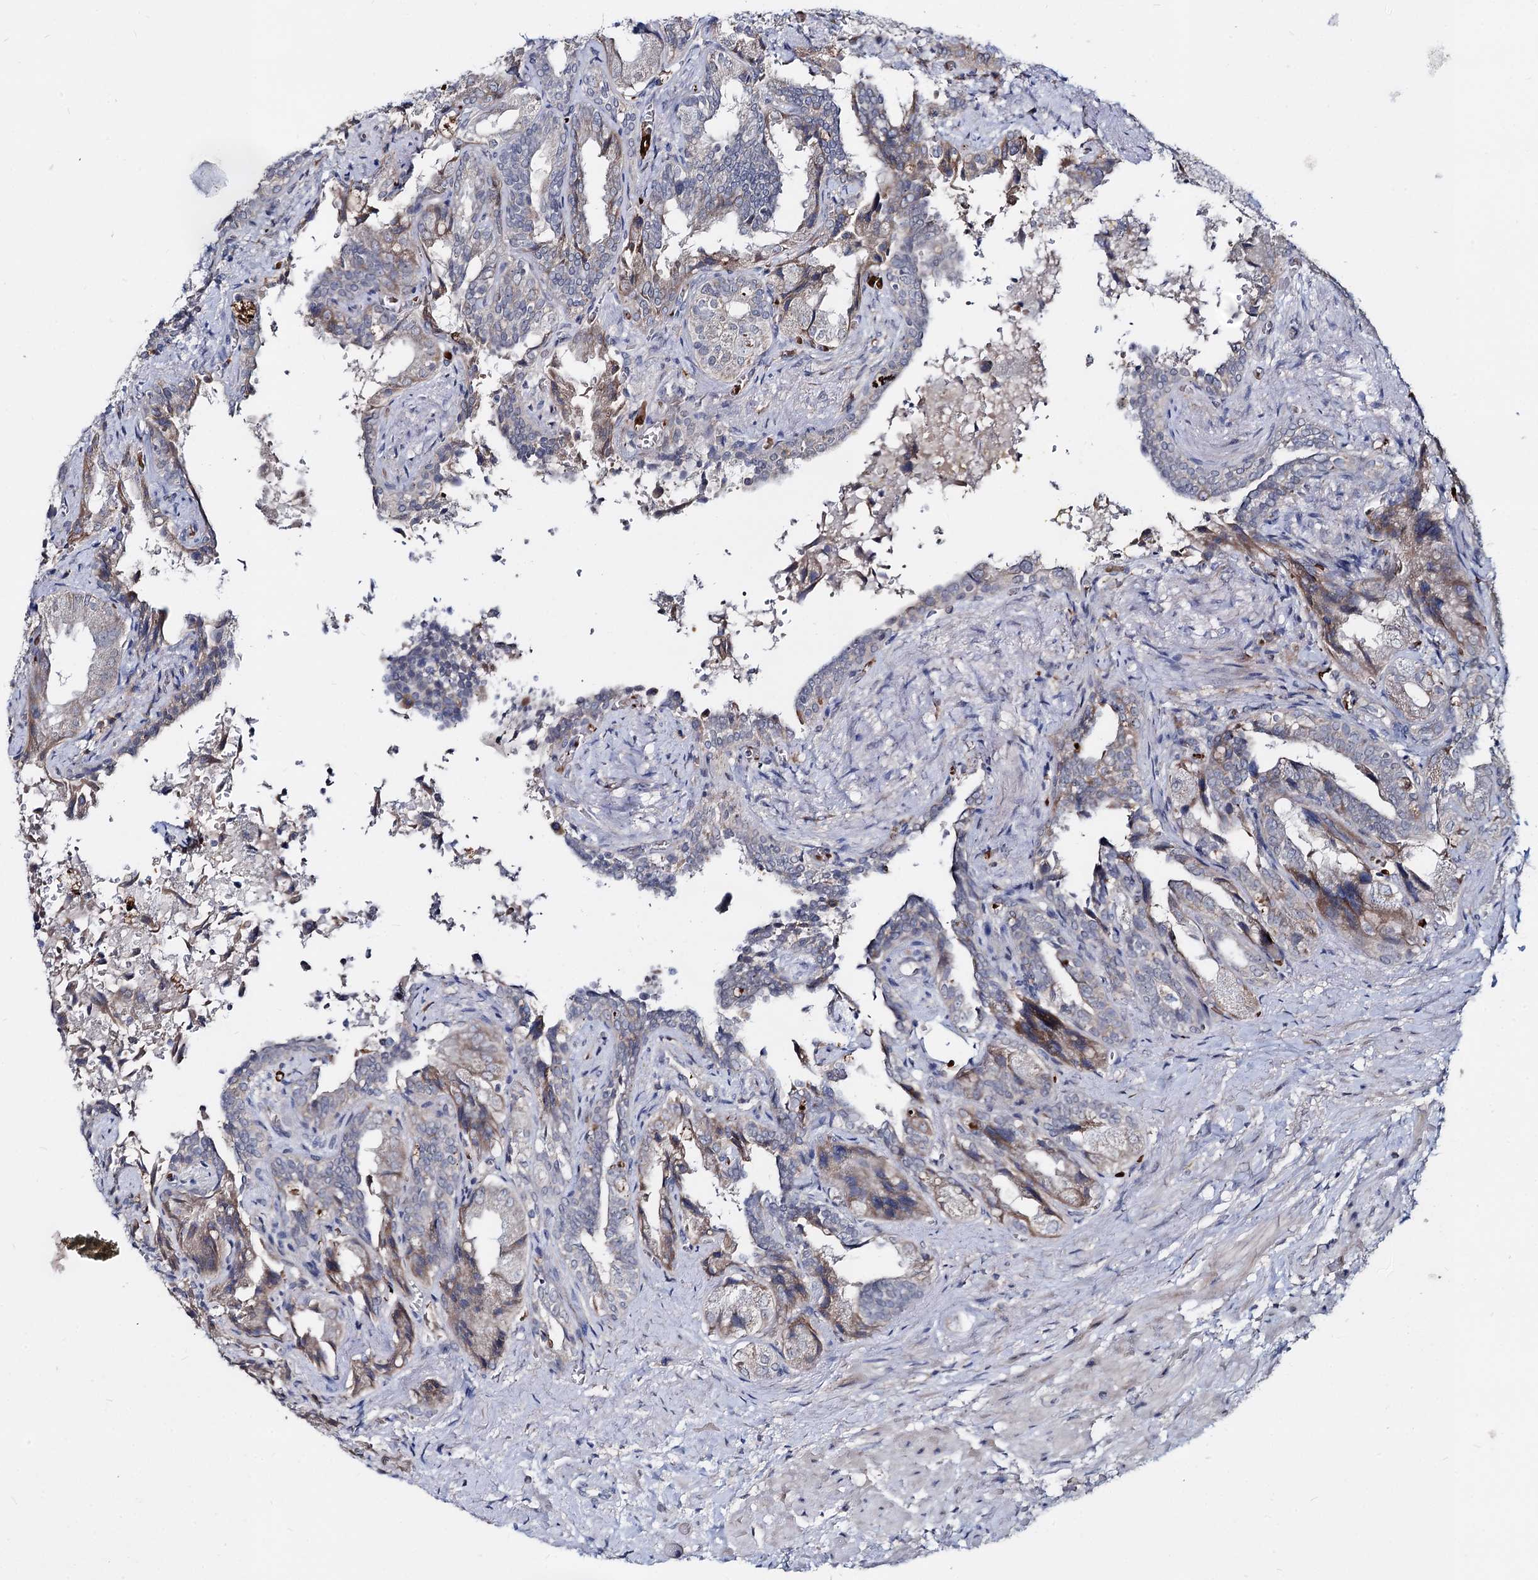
{"staining": {"intensity": "weak", "quantity": "25%-75%", "location": "cytoplasmic/membranous"}, "tissue": "seminal vesicle", "cell_type": "Glandular cells", "image_type": "normal", "snomed": [{"axis": "morphology", "description": "Normal tissue, NOS"}, {"axis": "topography", "description": "Seminal veicle"}], "caption": "Human seminal vesicle stained for a protein (brown) reveals weak cytoplasmic/membranous positive staining in approximately 25%-75% of glandular cells.", "gene": "RNF6", "patient": {"sex": "male", "age": 63}}